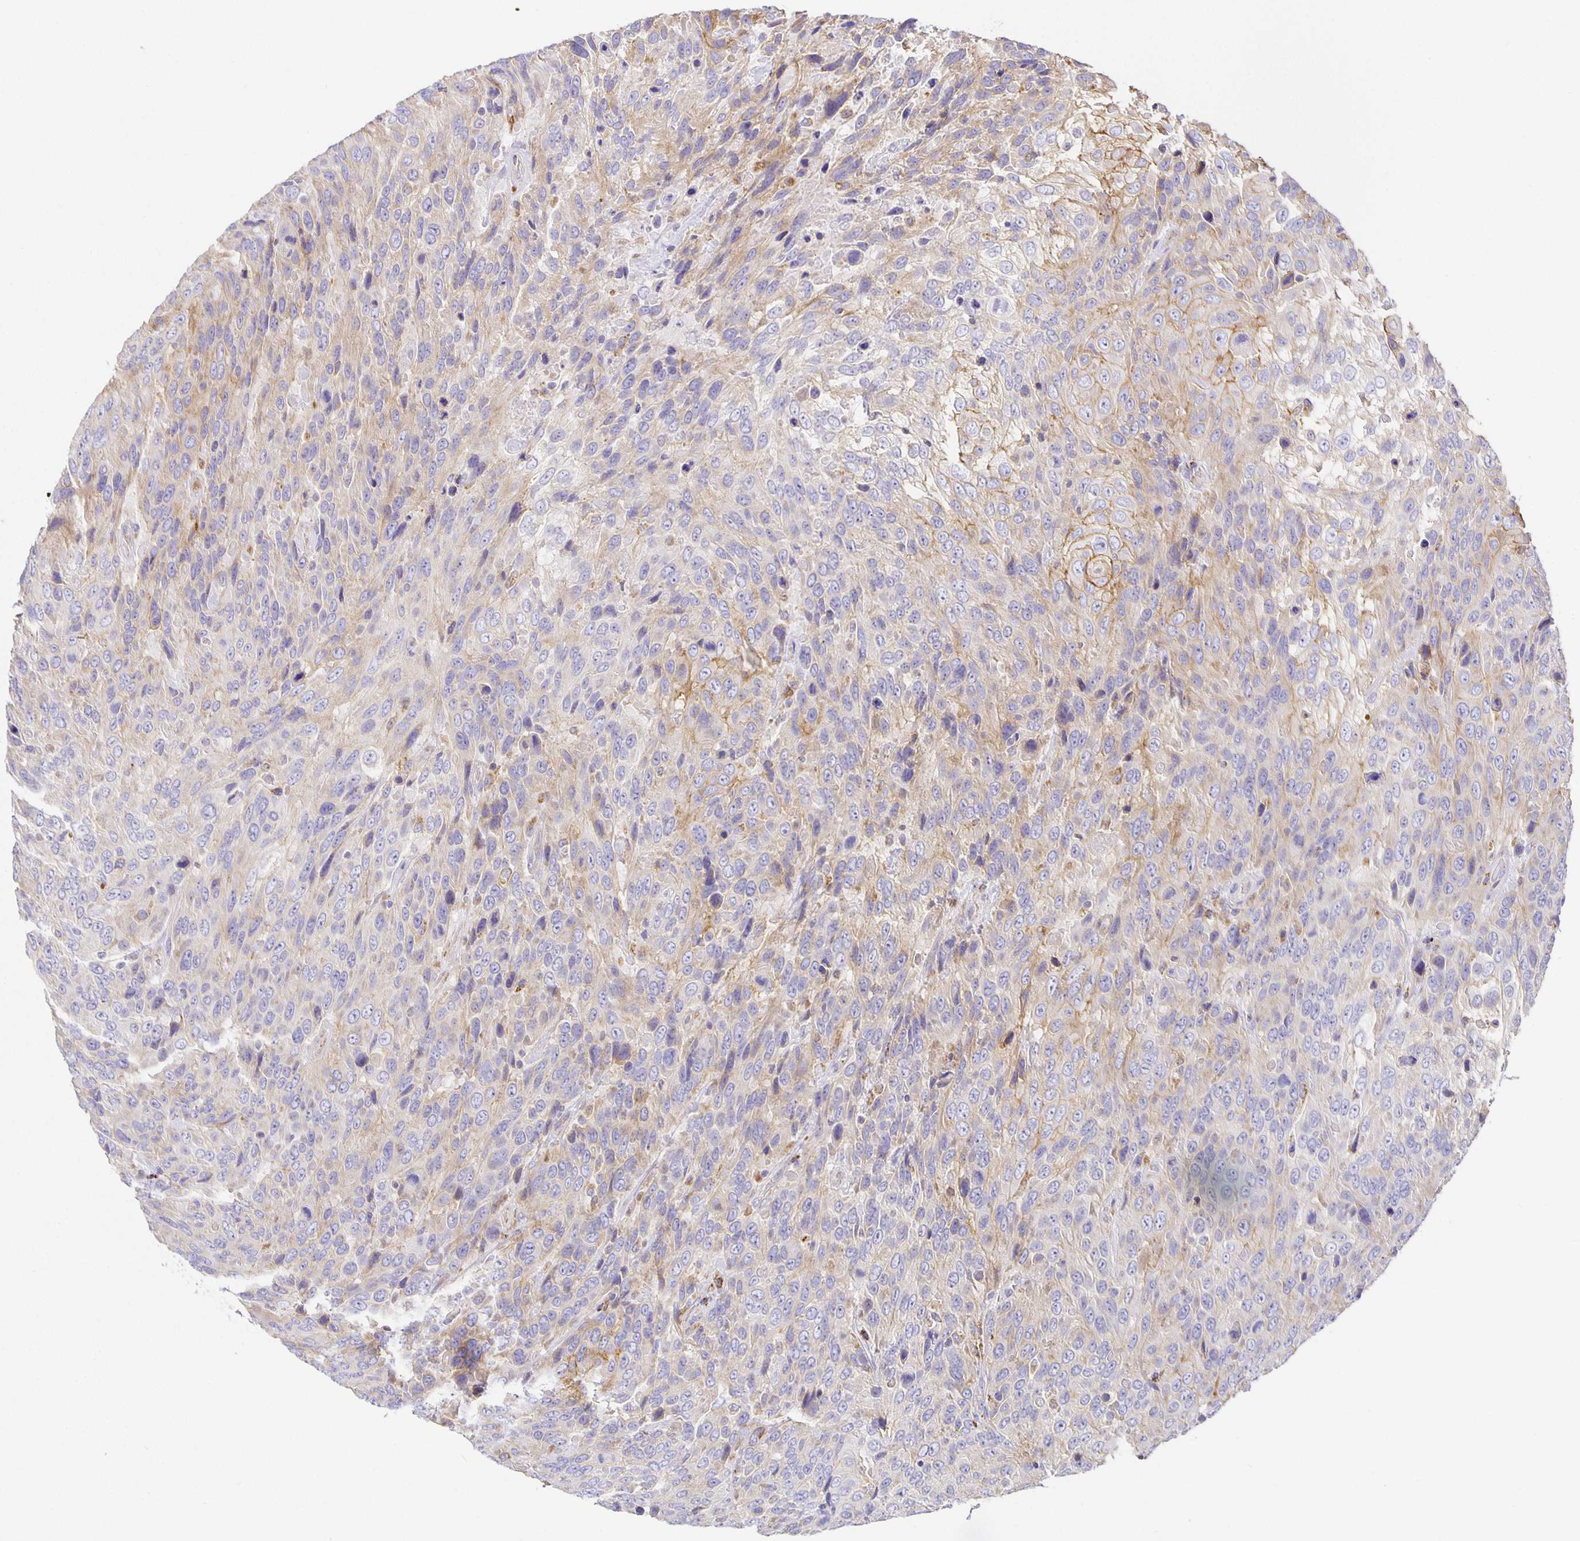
{"staining": {"intensity": "weak", "quantity": "<25%", "location": "cytoplasmic/membranous"}, "tissue": "urothelial cancer", "cell_type": "Tumor cells", "image_type": "cancer", "snomed": [{"axis": "morphology", "description": "Urothelial carcinoma, High grade"}, {"axis": "topography", "description": "Urinary bladder"}], "caption": "High power microscopy image of an immunohistochemistry (IHC) histopathology image of urothelial carcinoma (high-grade), revealing no significant staining in tumor cells.", "gene": "FLRT3", "patient": {"sex": "female", "age": 70}}